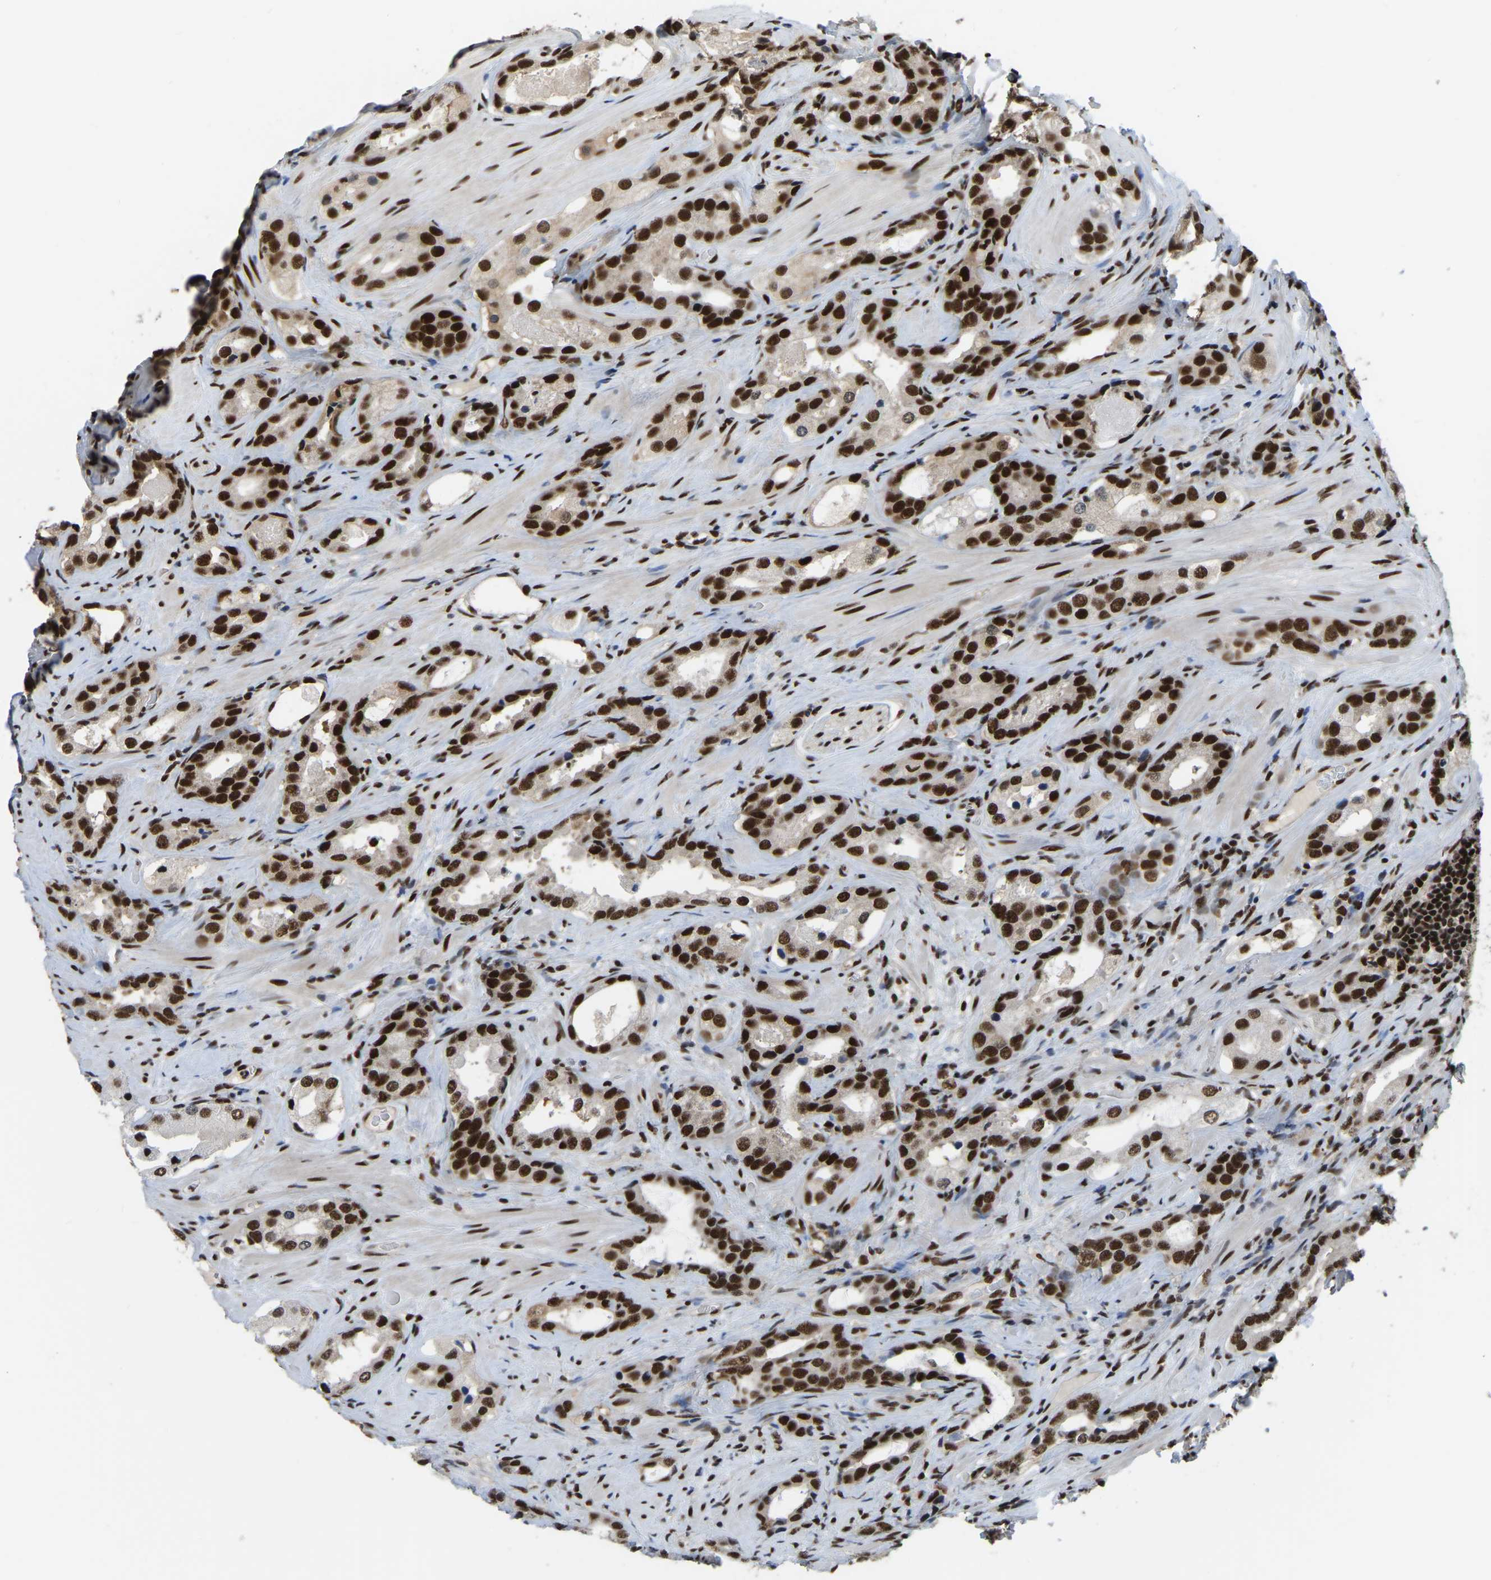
{"staining": {"intensity": "strong", "quantity": ">75%", "location": "nuclear"}, "tissue": "prostate cancer", "cell_type": "Tumor cells", "image_type": "cancer", "snomed": [{"axis": "morphology", "description": "Adenocarcinoma, High grade"}, {"axis": "topography", "description": "Prostate"}], "caption": "Human prostate cancer (high-grade adenocarcinoma) stained for a protein (brown) displays strong nuclear positive staining in about >75% of tumor cells.", "gene": "TBL1XR1", "patient": {"sex": "male", "age": 63}}